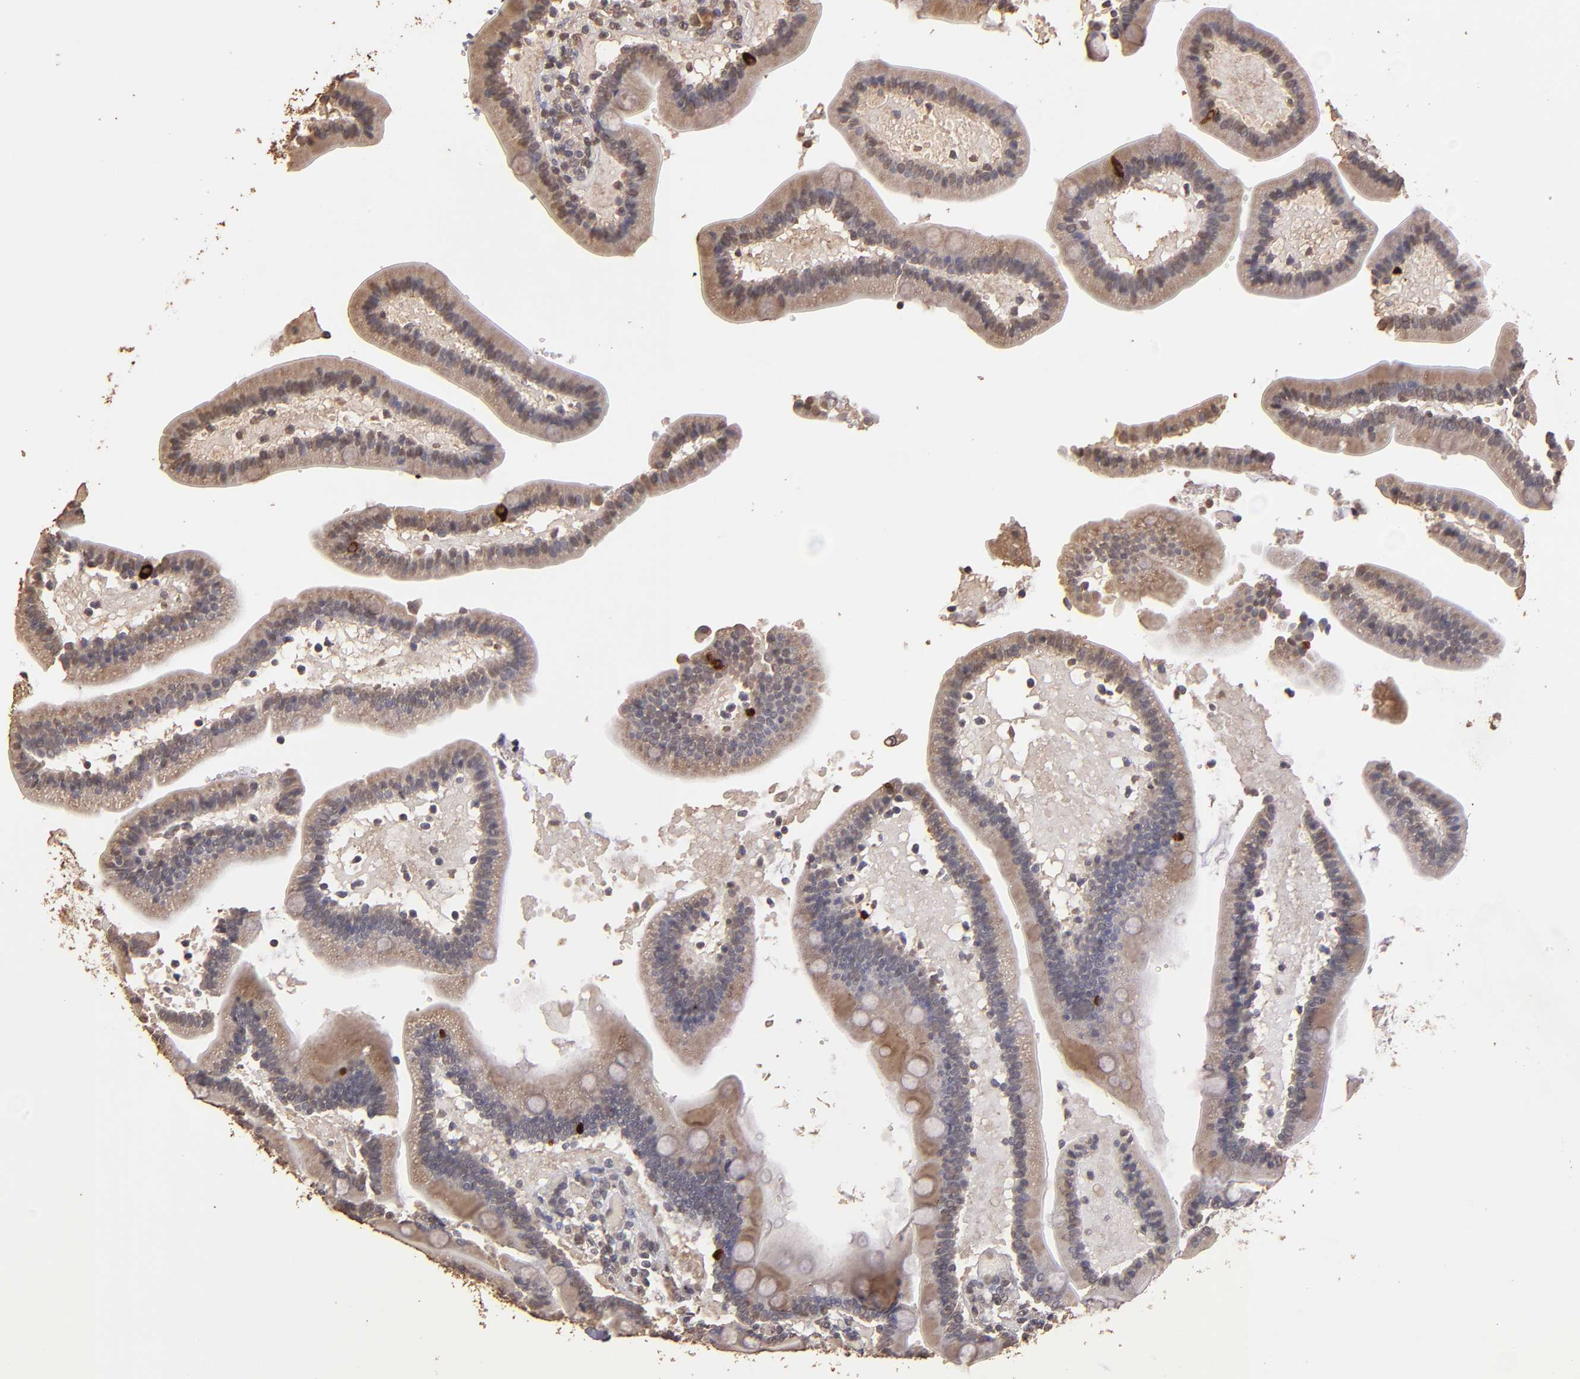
{"staining": {"intensity": "strong", "quantity": ">75%", "location": "cytoplasmic/membranous"}, "tissue": "duodenum", "cell_type": "Glandular cells", "image_type": "normal", "snomed": [{"axis": "morphology", "description": "Normal tissue, NOS"}, {"axis": "topography", "description": "Duodenum"}], "caption": "The micrograph displays immunohistochemical staining of normal duodenum. There is strong cytoplasmic/membranous expression is identified in approximately >75% of glandular cells. (IHC, brightfield microscopy, high magnification).", "gene": "OPHN1", "patient": {"sex": "male", "age": 66}}